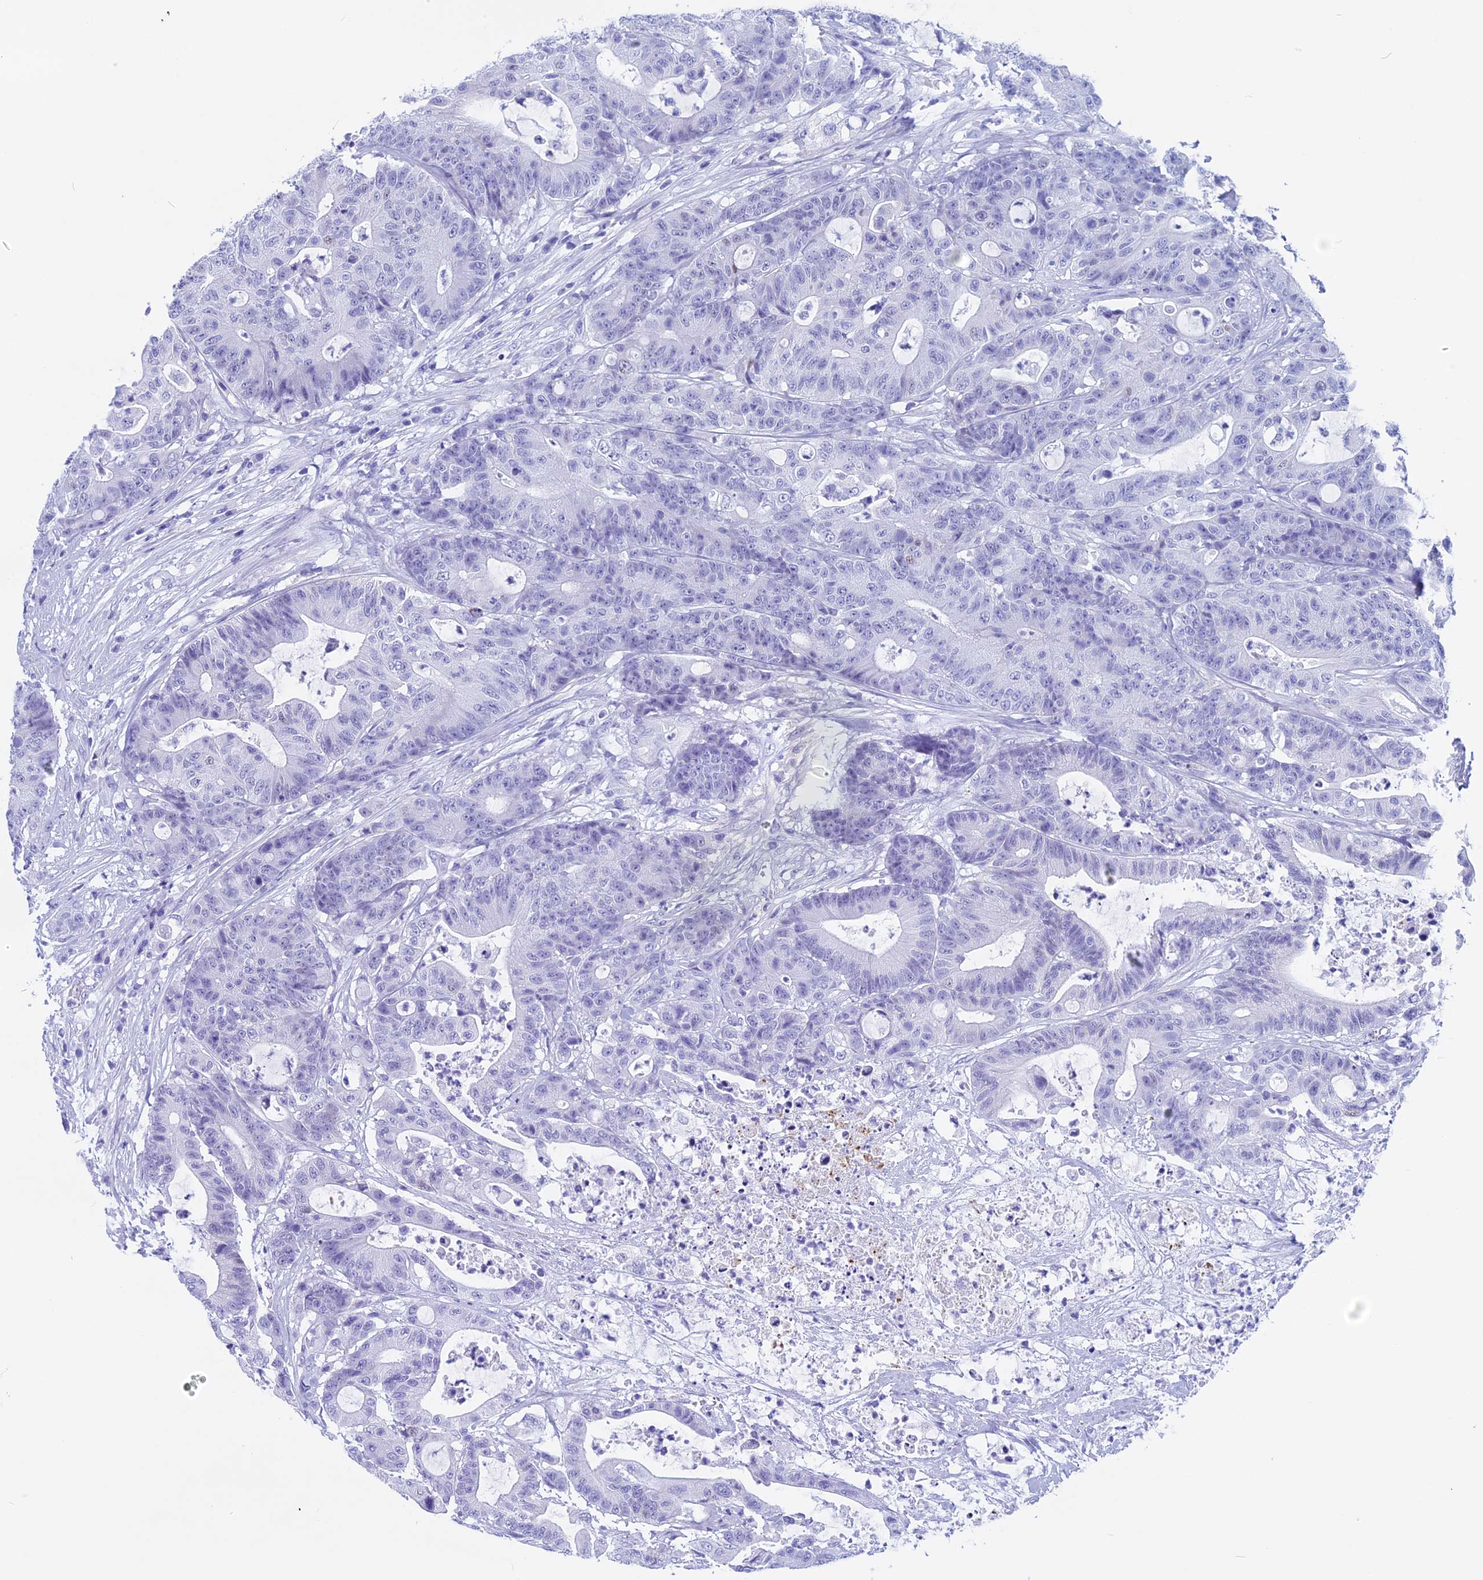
{"staining": {"intensity": "negative", "quantity": "none", "location": "none"}, "tissue": "colorectal cancer", "cell_type": "Tumor cells", "image_type": "cancer", "snomed": [{"axis": "morphology", "description": "Adenocarcinoma, NOS"}, {"axis": "topography", "description": "Colon"}], "caption": "Immunohistochemistry (IHC) image of neoplastic tissue: adenocarcinoma (colorectal) stained with DAB demonstrates no significant protein expression in tumor cells. The staining was performed using DAB to visualize the protein expression in brown, while the nuclei were stained in blue with hematoxylin (Magnification: 20x).", "gene": "FAM169A", "patient": {"sex": "female", "age": 84}}